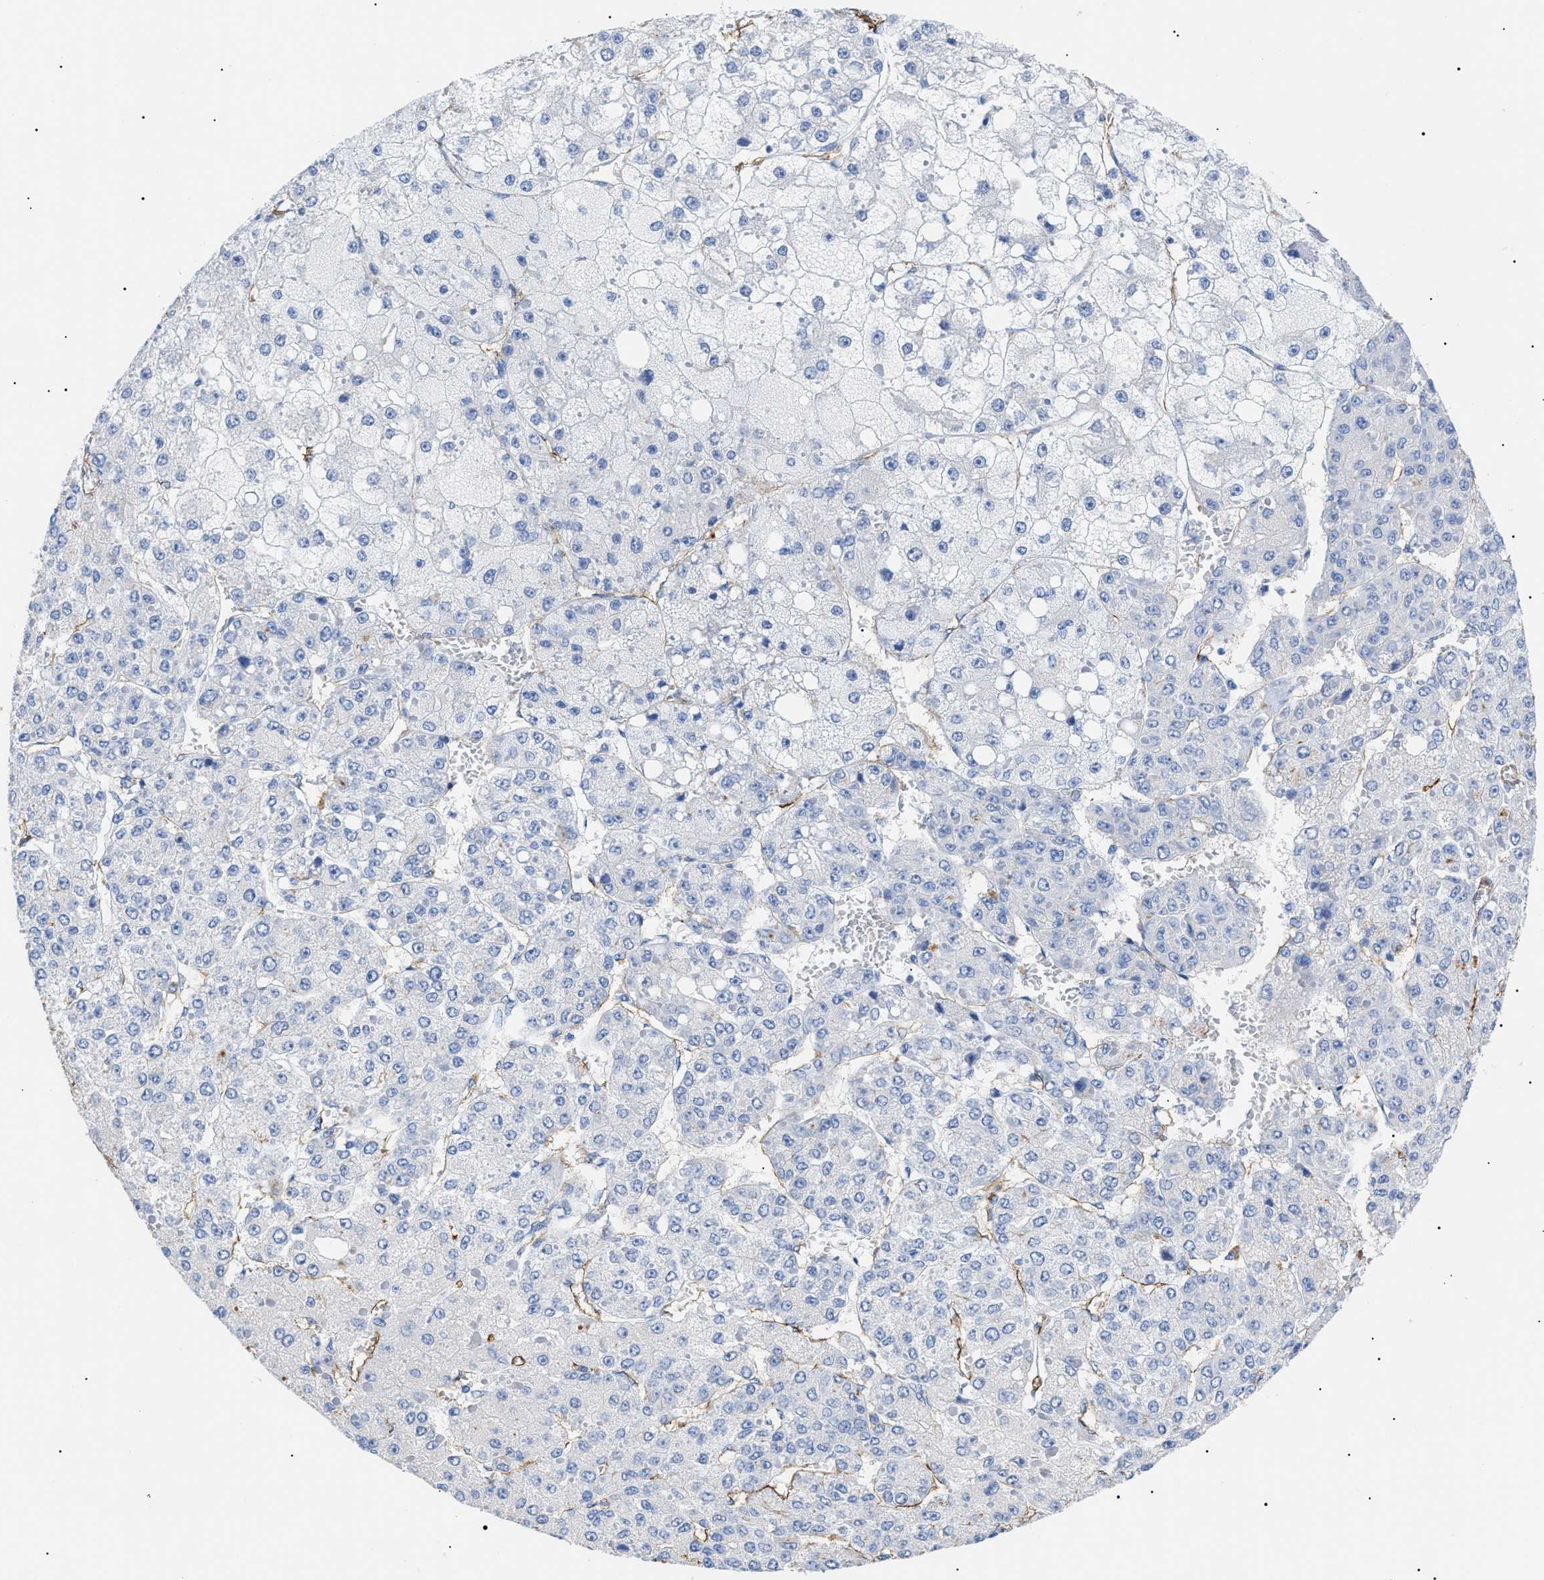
{"staining": {"intensity": "negative", "quantity": "none", "location": "none"}, "tissue": "liver cancer", "cell_type": "Tumor cells", "image_type": "cancer", "snomed": [{"axis": "morphology", "description": "Carcinoma, Hepatocellular, NOS"}, {"axis": "topography", "description": "Liver"}], "caption": "An IHC image of liver cancer (hepatocellular carcinoma) is shown. There is no staining in tumor cells of liver cancer (hepatocellular carcinoma). Brightfield microscopy of immunohistochemistry (IHC) stained with DAB (3,3'-diaminobenzidine) (brown) and hematoxylin (blue), captured at high magnification.", "gene": "PODXL", "patient": {"sex": "female", "age": 73}}